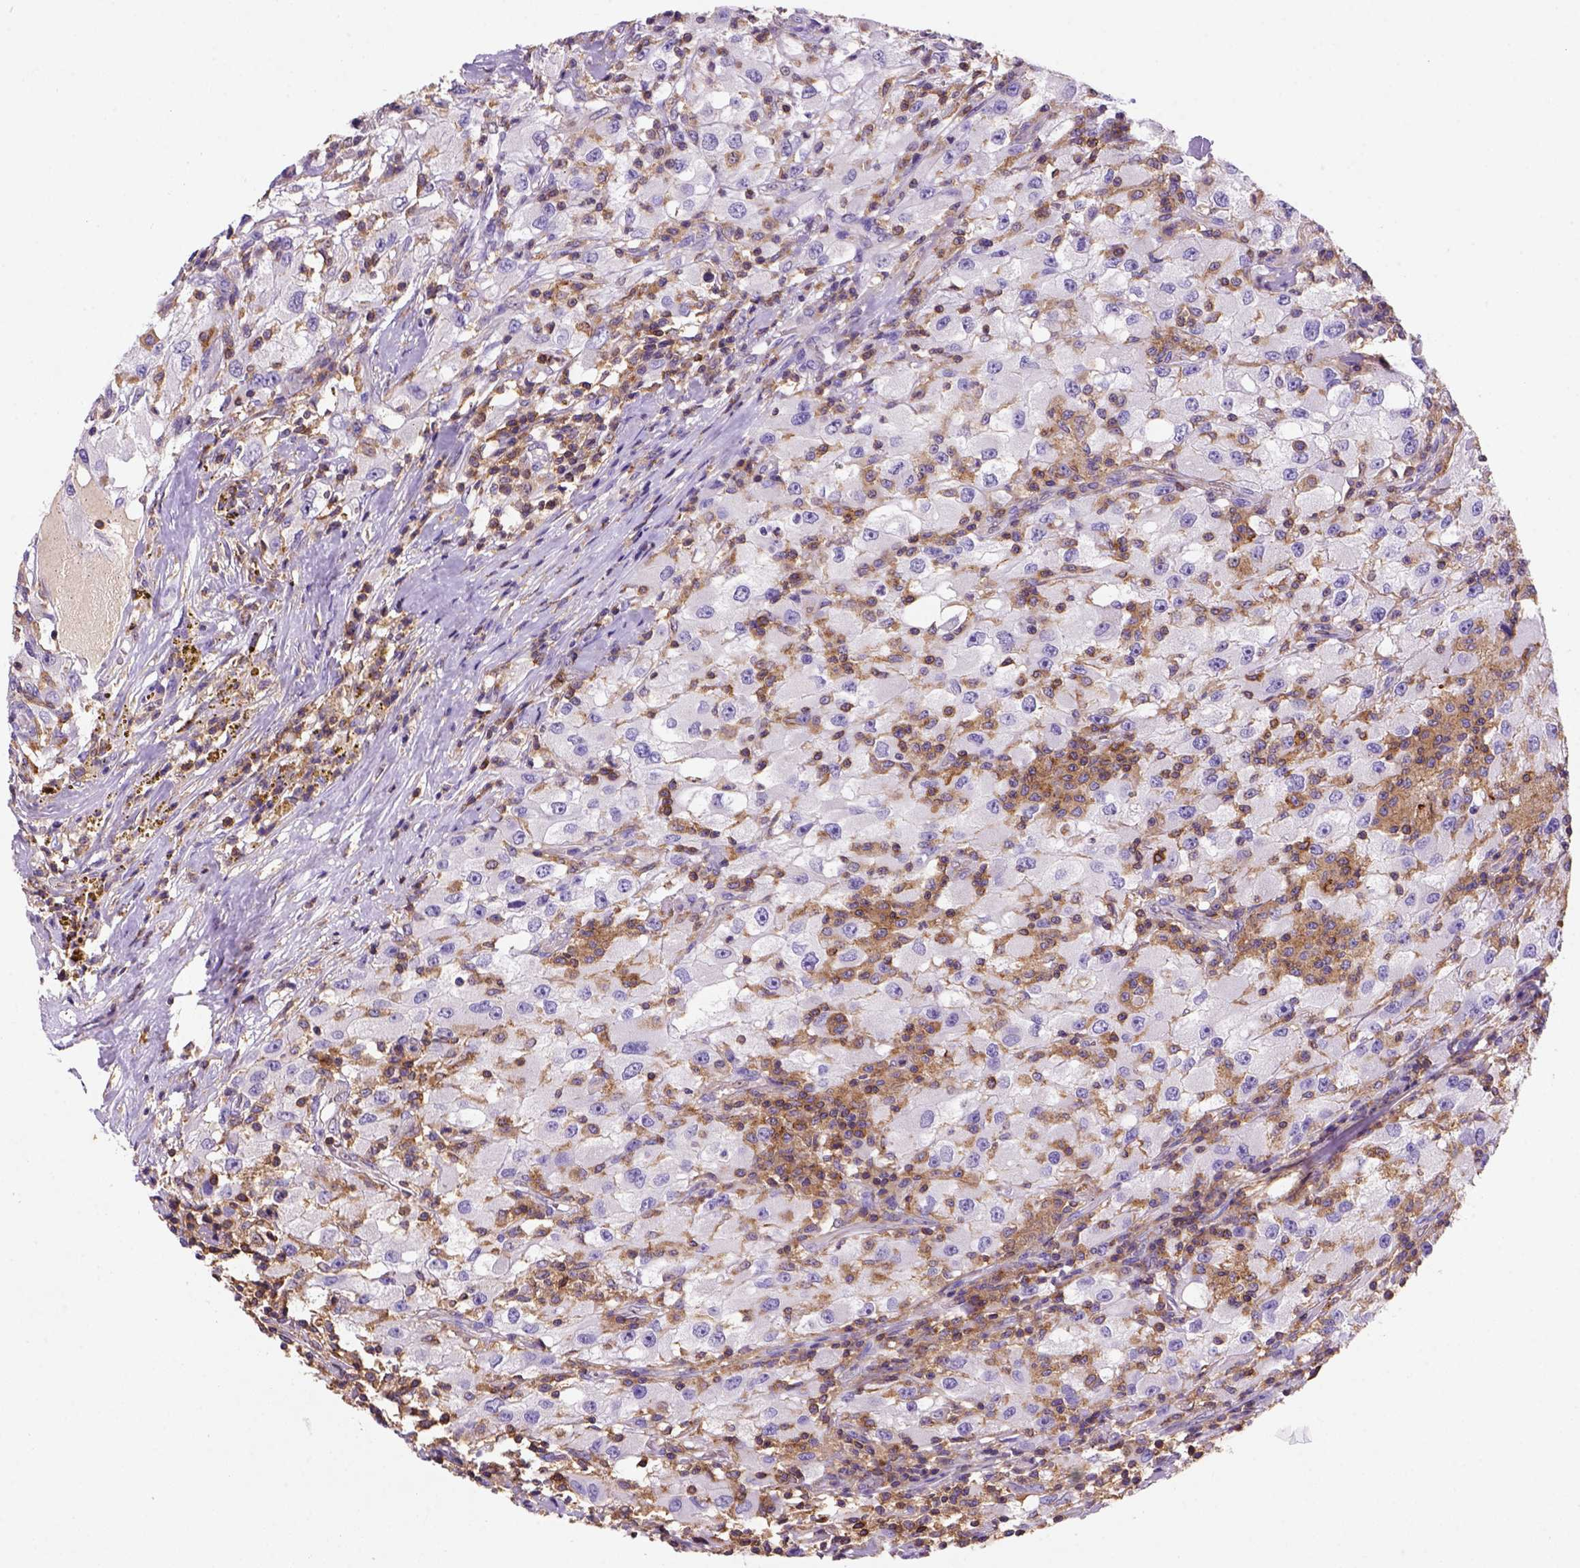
{"staining": {"intensity": "negative", "quantity": "none", "location": "none"}, "tissue": "renal cancer", "cell_type": "Tumor cells", "image_type": "cancer", "snomed": [{"axis": "morphology", "description": "Adenocarcinoma, NOS"}, {"axis": "topography", "description": "Kidney"}], "caption": "Renal cancer stained for a protein using immunohistochemistry demonstrates no expression tumor cells.", "gene": "INPP5D", "patient": {"sex": "female", "age": 67}}